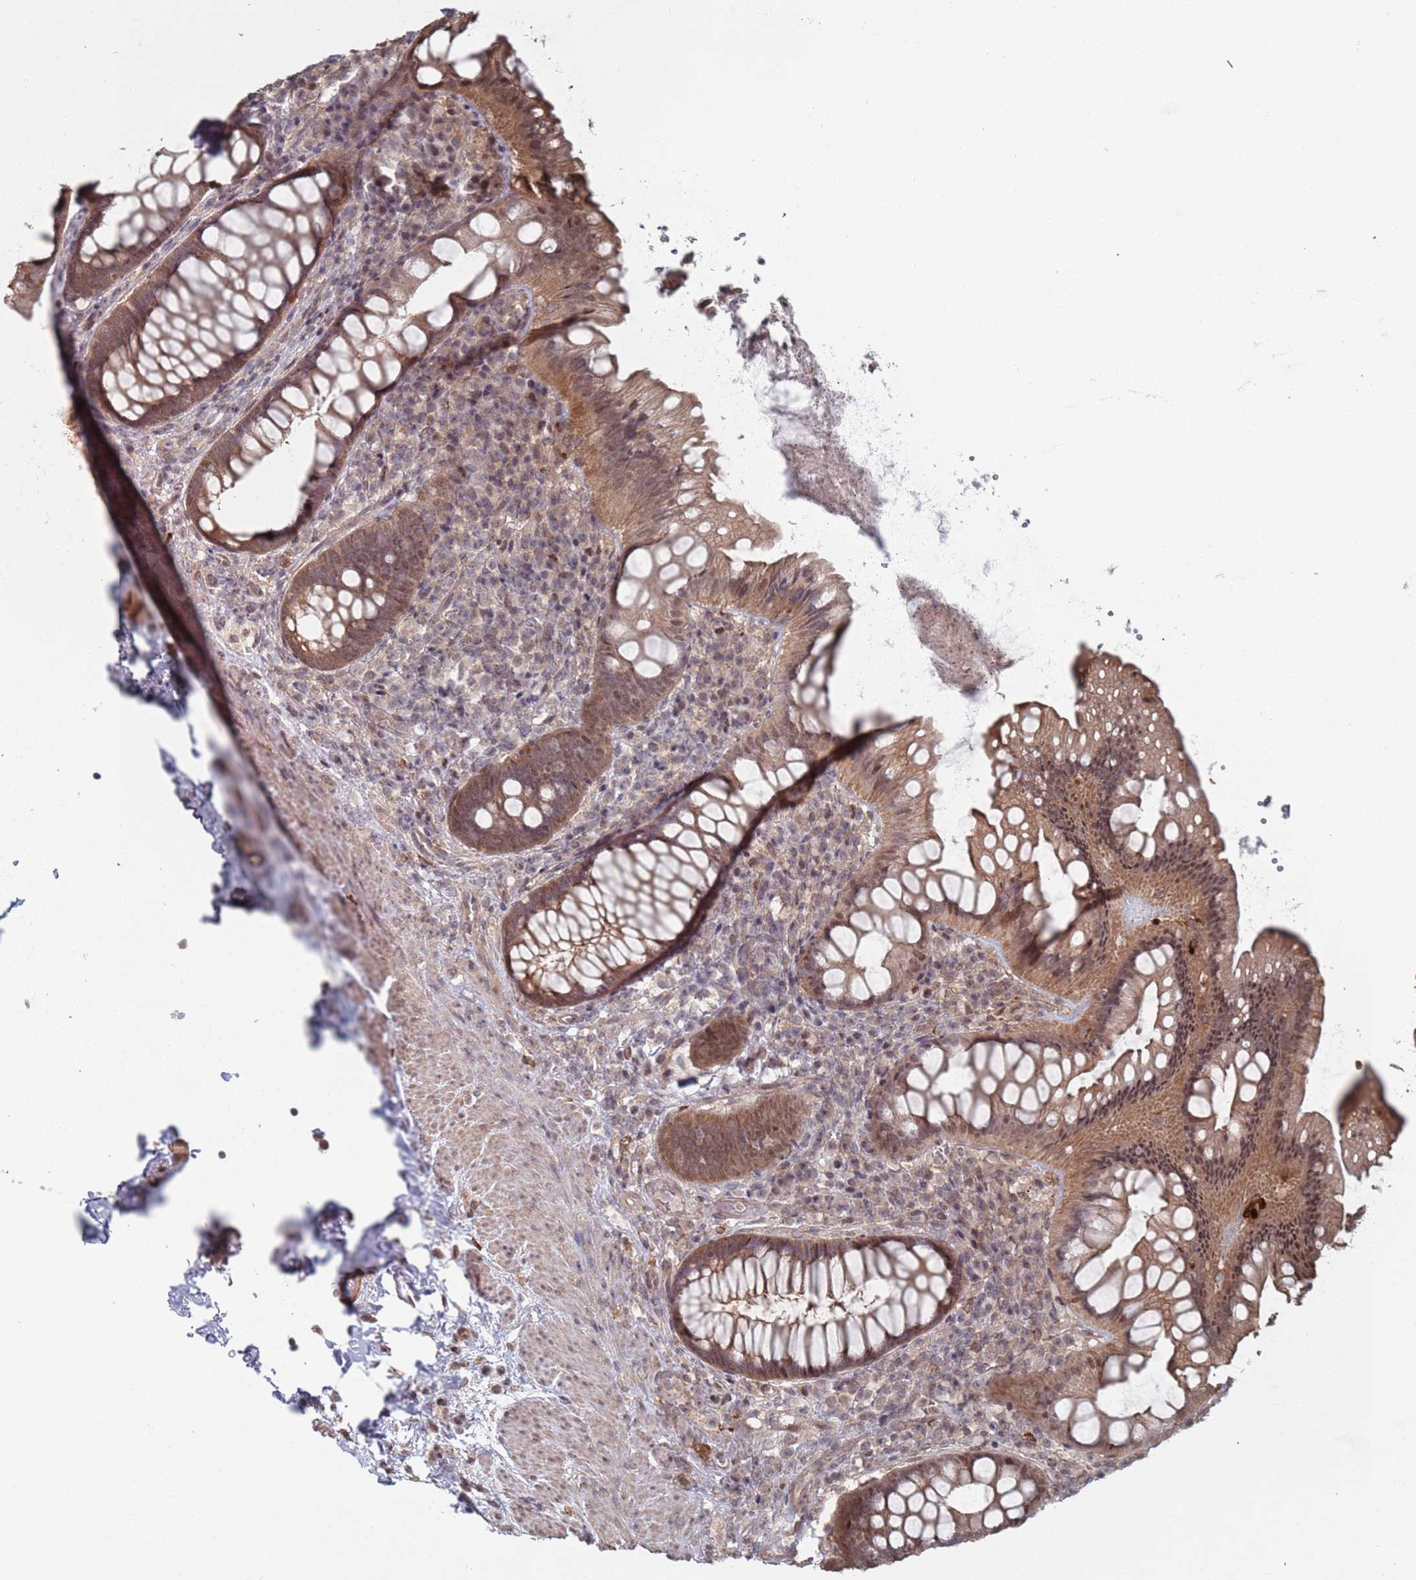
{"staining": {"intensity": "moderate", "quantity": ">75%", "location": "cytoplasmic/membranous"}, "tissue": "rectum", "cell_type": "Glandular cells", "image_type": "normal", "snomed": [{"axis": "morphology", "description": "Normal tissue, NOS"}, {"axis": "topography", "description": "Rectum"}, {"axis": "topography", "description": "Peripheral nerve tissue"}], "caption": "Moderate cytoplasmic/membranous positivity for a protein is appreciated in approximately >75% of glandular cells of normal rectum using immunohistochemistry (IHC).", "gene": "DGKD", "patient": {"sex": "female", "age": 69}}